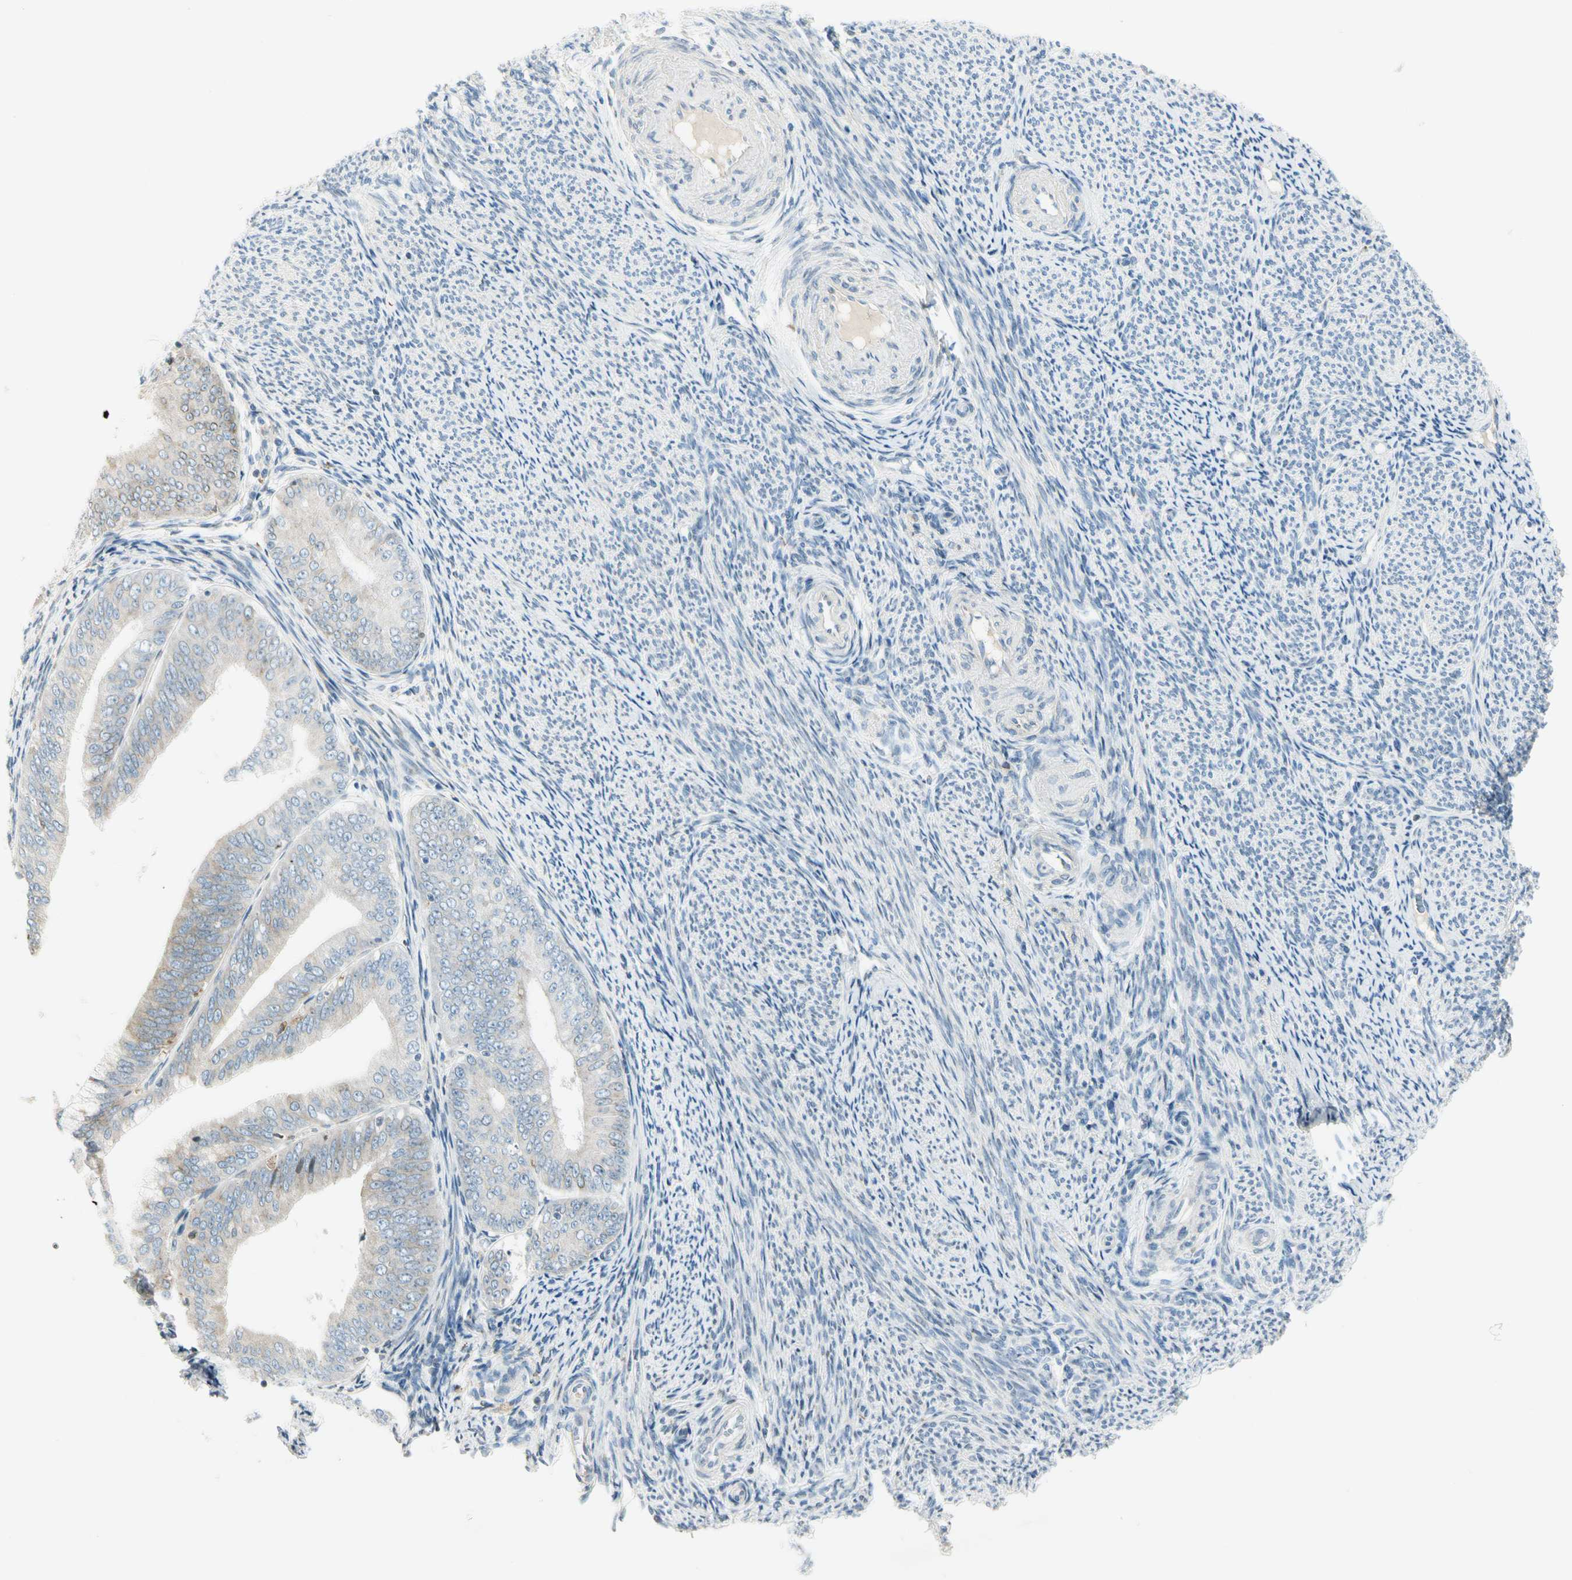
{"staining": {"intensity": "negative", "quantity": "none", "location": "none"}, "tissue": "endometrial cancer", "cell_type": "Tumor cells", "image_type": "cancer", "snomed": [{"axis": "morphology", "description": "Adenocarcinoma, NOS"}, {"axis": "topography", "description": "Endometrium"}], "caption": "Tumor cells are negative for protein expression in human endometrial cancer (adenocarcinoma). (Brightfield microscopy of DAB immunohistochemistry at high magnification).", "gene": "TNFSF11", "patient": {"sex": "female", "age": 63}}